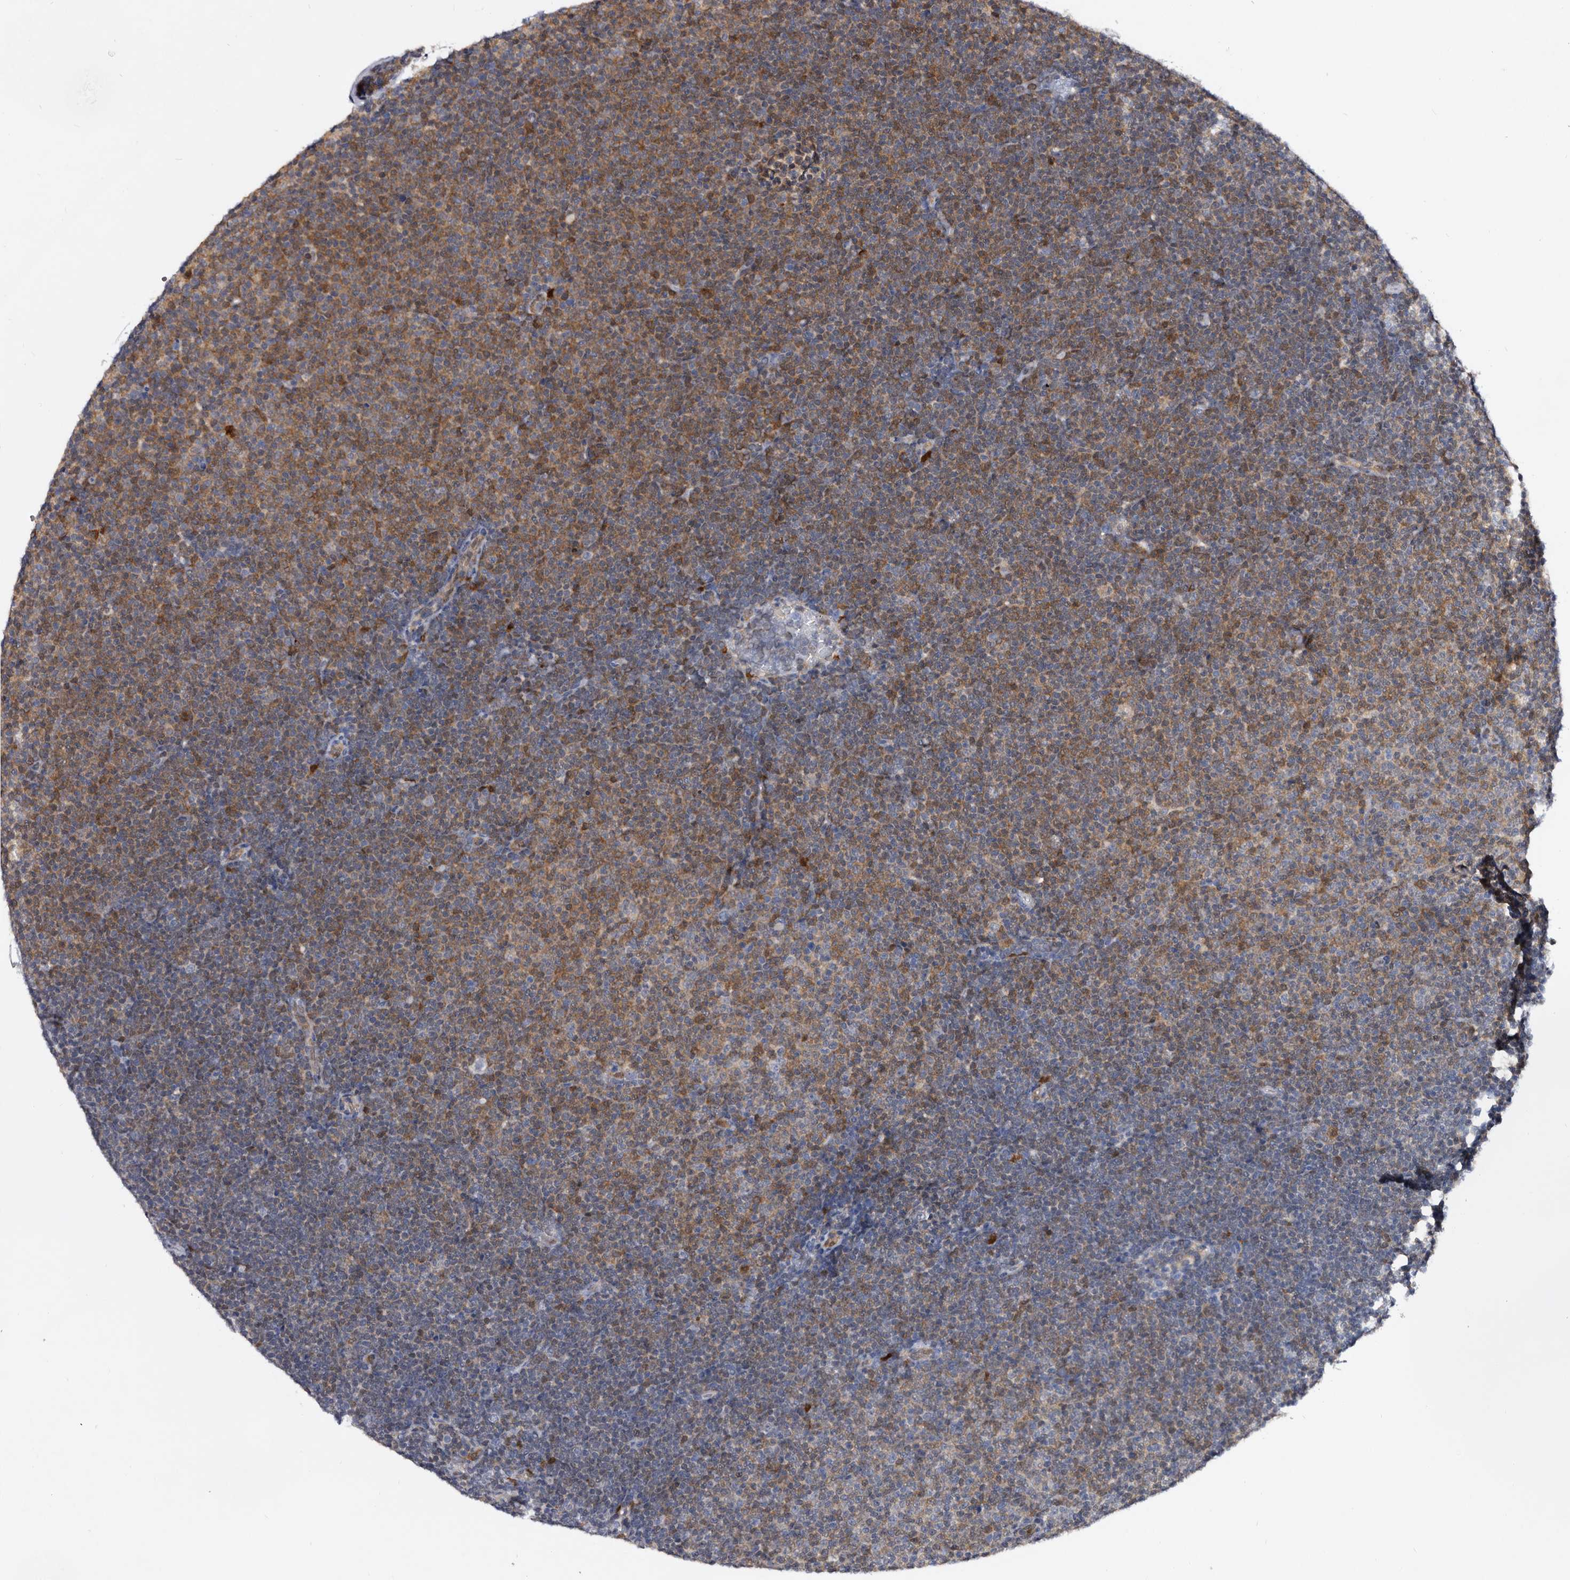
{"staining": {"intensity": "moderate", "quantity": "25%-75%", "location": "cytoplasmic/membranous"}, "tissue": "lymphoma", "cell_type": "Tumor cells", "image_type": "cancer", "snomed": [{"axis": "morphology", "description": "Malignant lymphoma, non-Hodgkin's type, Low grade"}, {"axis": "topography", "description": "Lymph node"}], "caption": "This photomicrograph shows immunohistochemistry staining of malignant lymphoma, non-Hodgkin's type (low-grade), with medium moderate cytoplasmic/membranous expression in about 25%-75% of tumor cells.", "gene": "SERPINB8", "patient": {"sex": "female", "age": 53}}